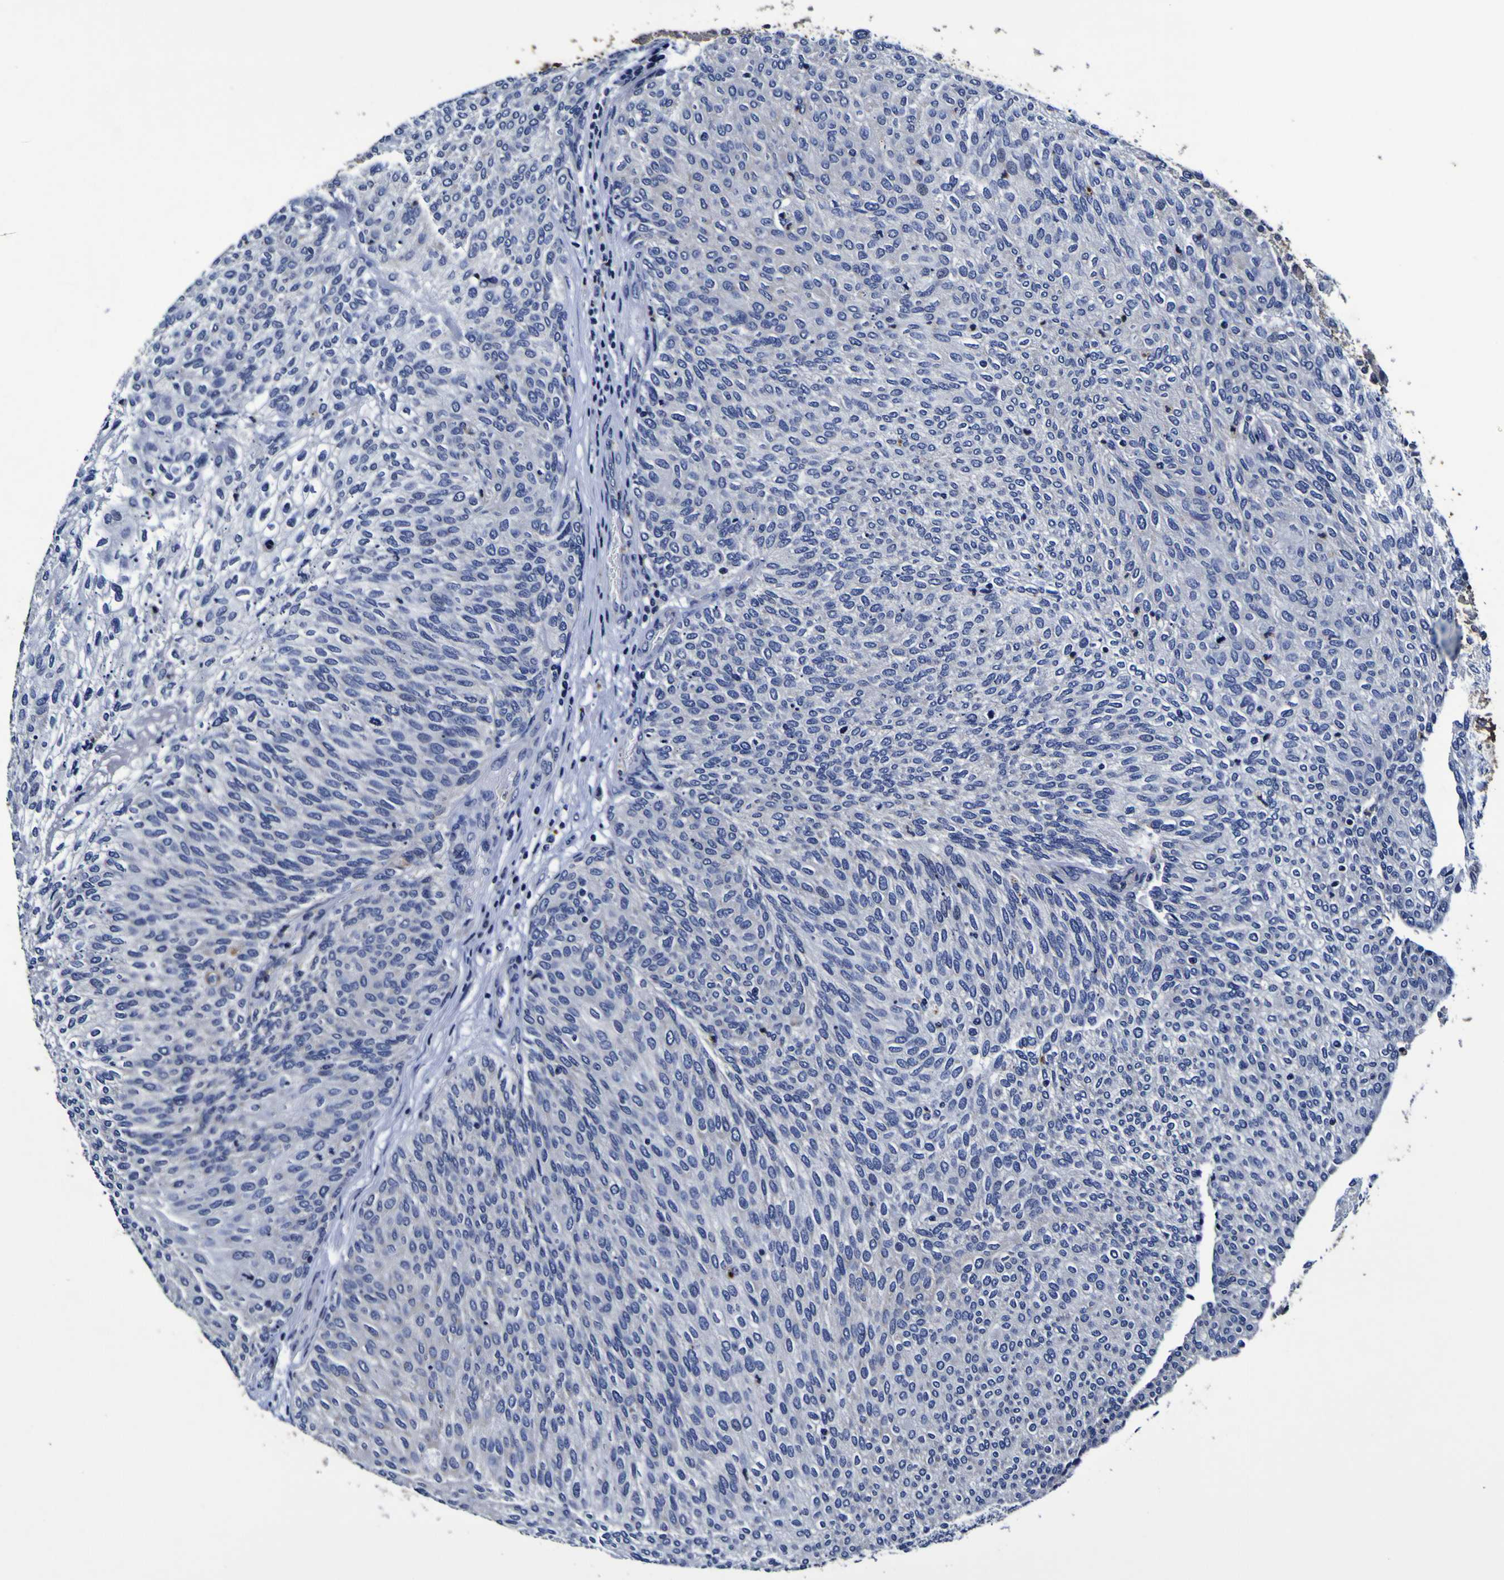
{"staining": {"intensity": "negative", "quantity": "none", "location": "none"}, "tissue": "urothelial cancer", "cell_type": "Tumor cells", "image_type": "cancer", "snomed": [{"axis": "morphology", "description": "Urothelial carcinoma, Low grade"}, {"axis": "topography", "description": "Urinary bladder"}], "caption": "Urothelial carcinoma (low-grade) stained for a protein using immunohistochemistry (IHC) demonstrates no staining tumor cells.", "gene": "PANK4", "patient": {"sex": "female", "age": 79}}